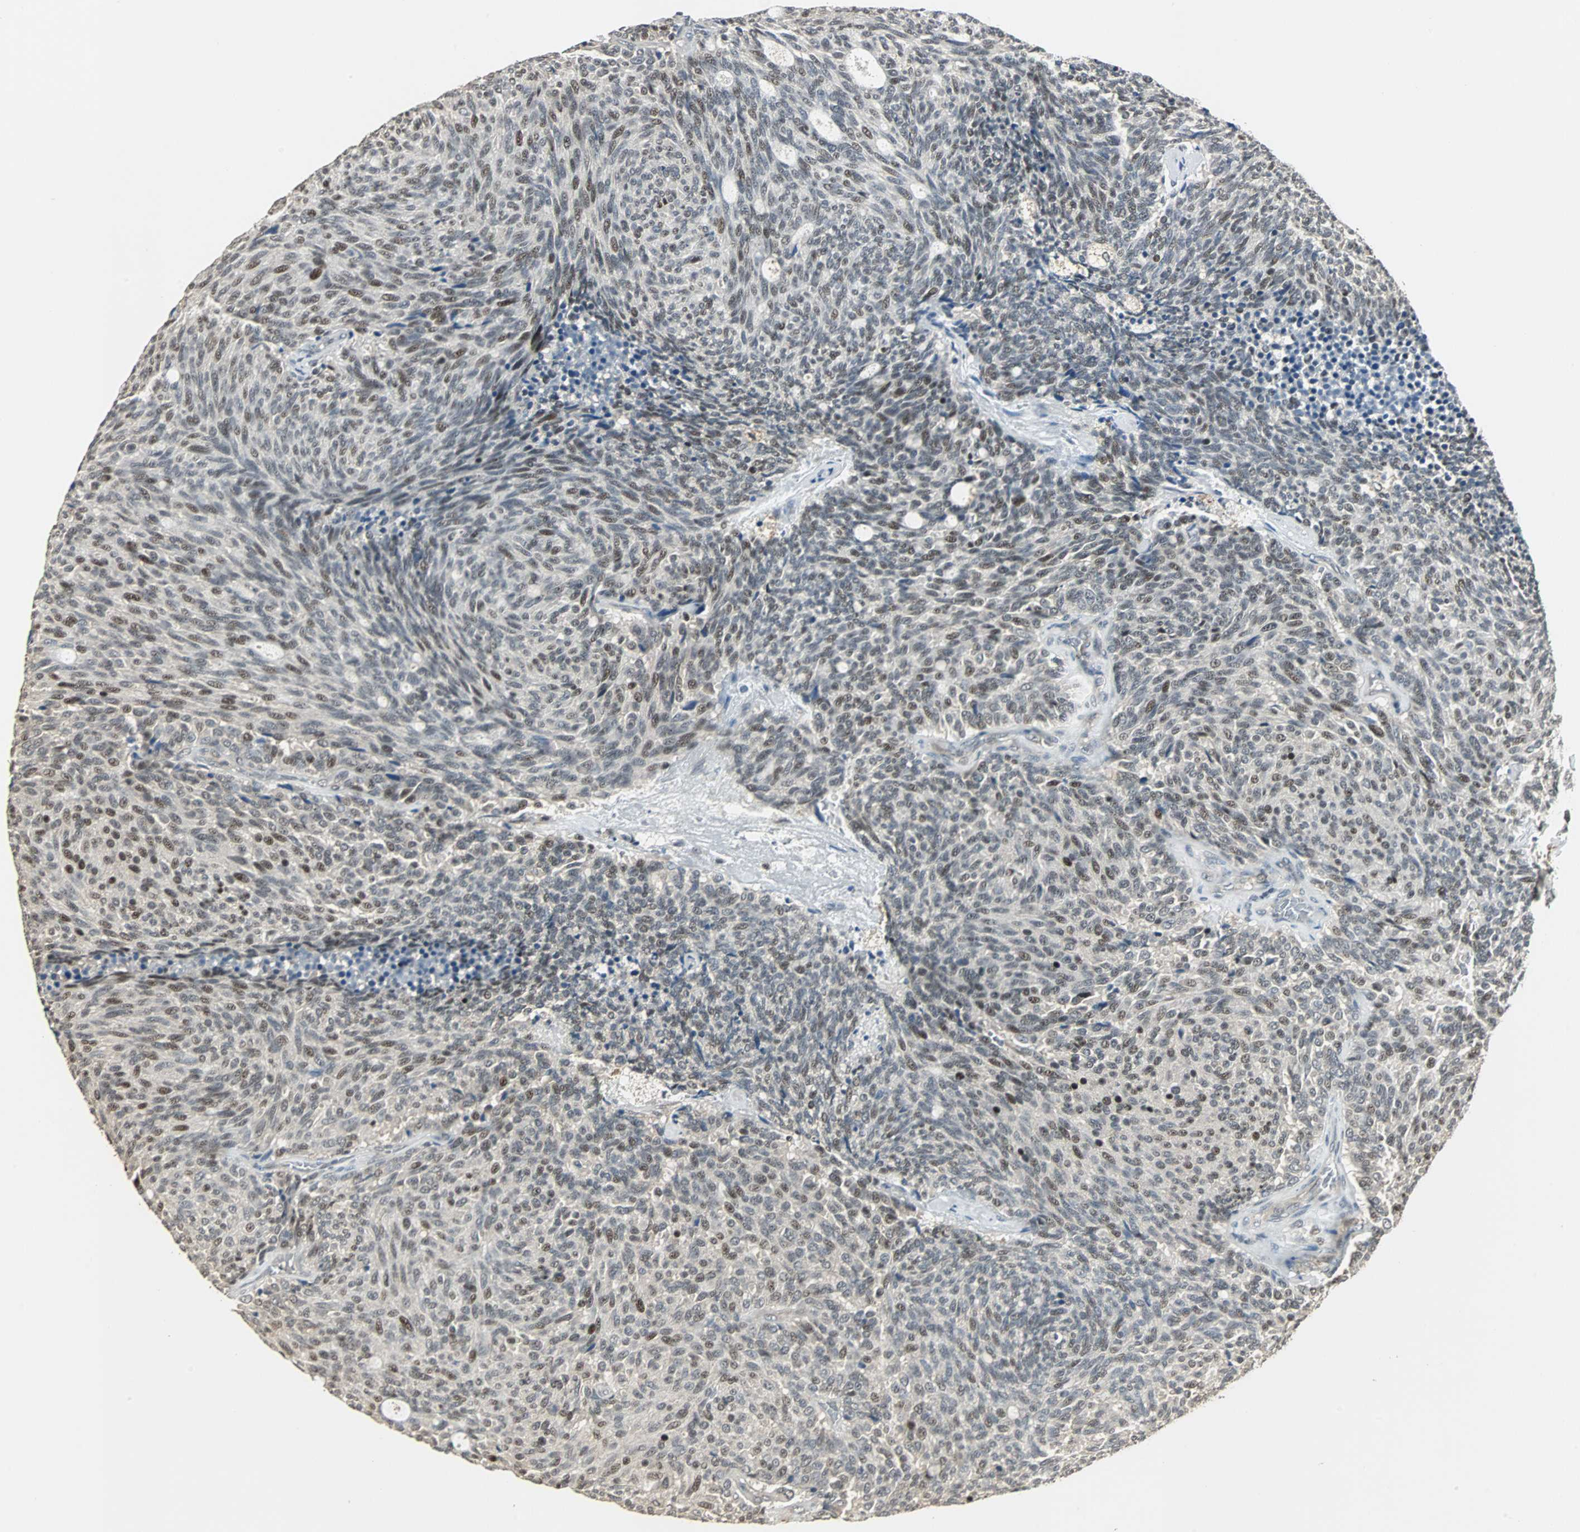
{"staining": {"intensity": "moderate", "quantity": "25%-75%", "location": "nuclear"}, "tissue": "carcinoid", "cell_type": "Tumor cells", "image_type": "cancer", "snomed": [{"axis": "morphology", "description": "Carcinoid, malignant, NOS"}, {"axis": "topography", "description": "Pancreas"}], "caption": "This image displays immunohistochemistry (IHC) staining of human carcinoid (malignant), with medium moderate nuclear staining in approximately 25%-75% of tumor cells.", "gene": "MED4", "patient": {"sex": "female", "age": 54}}